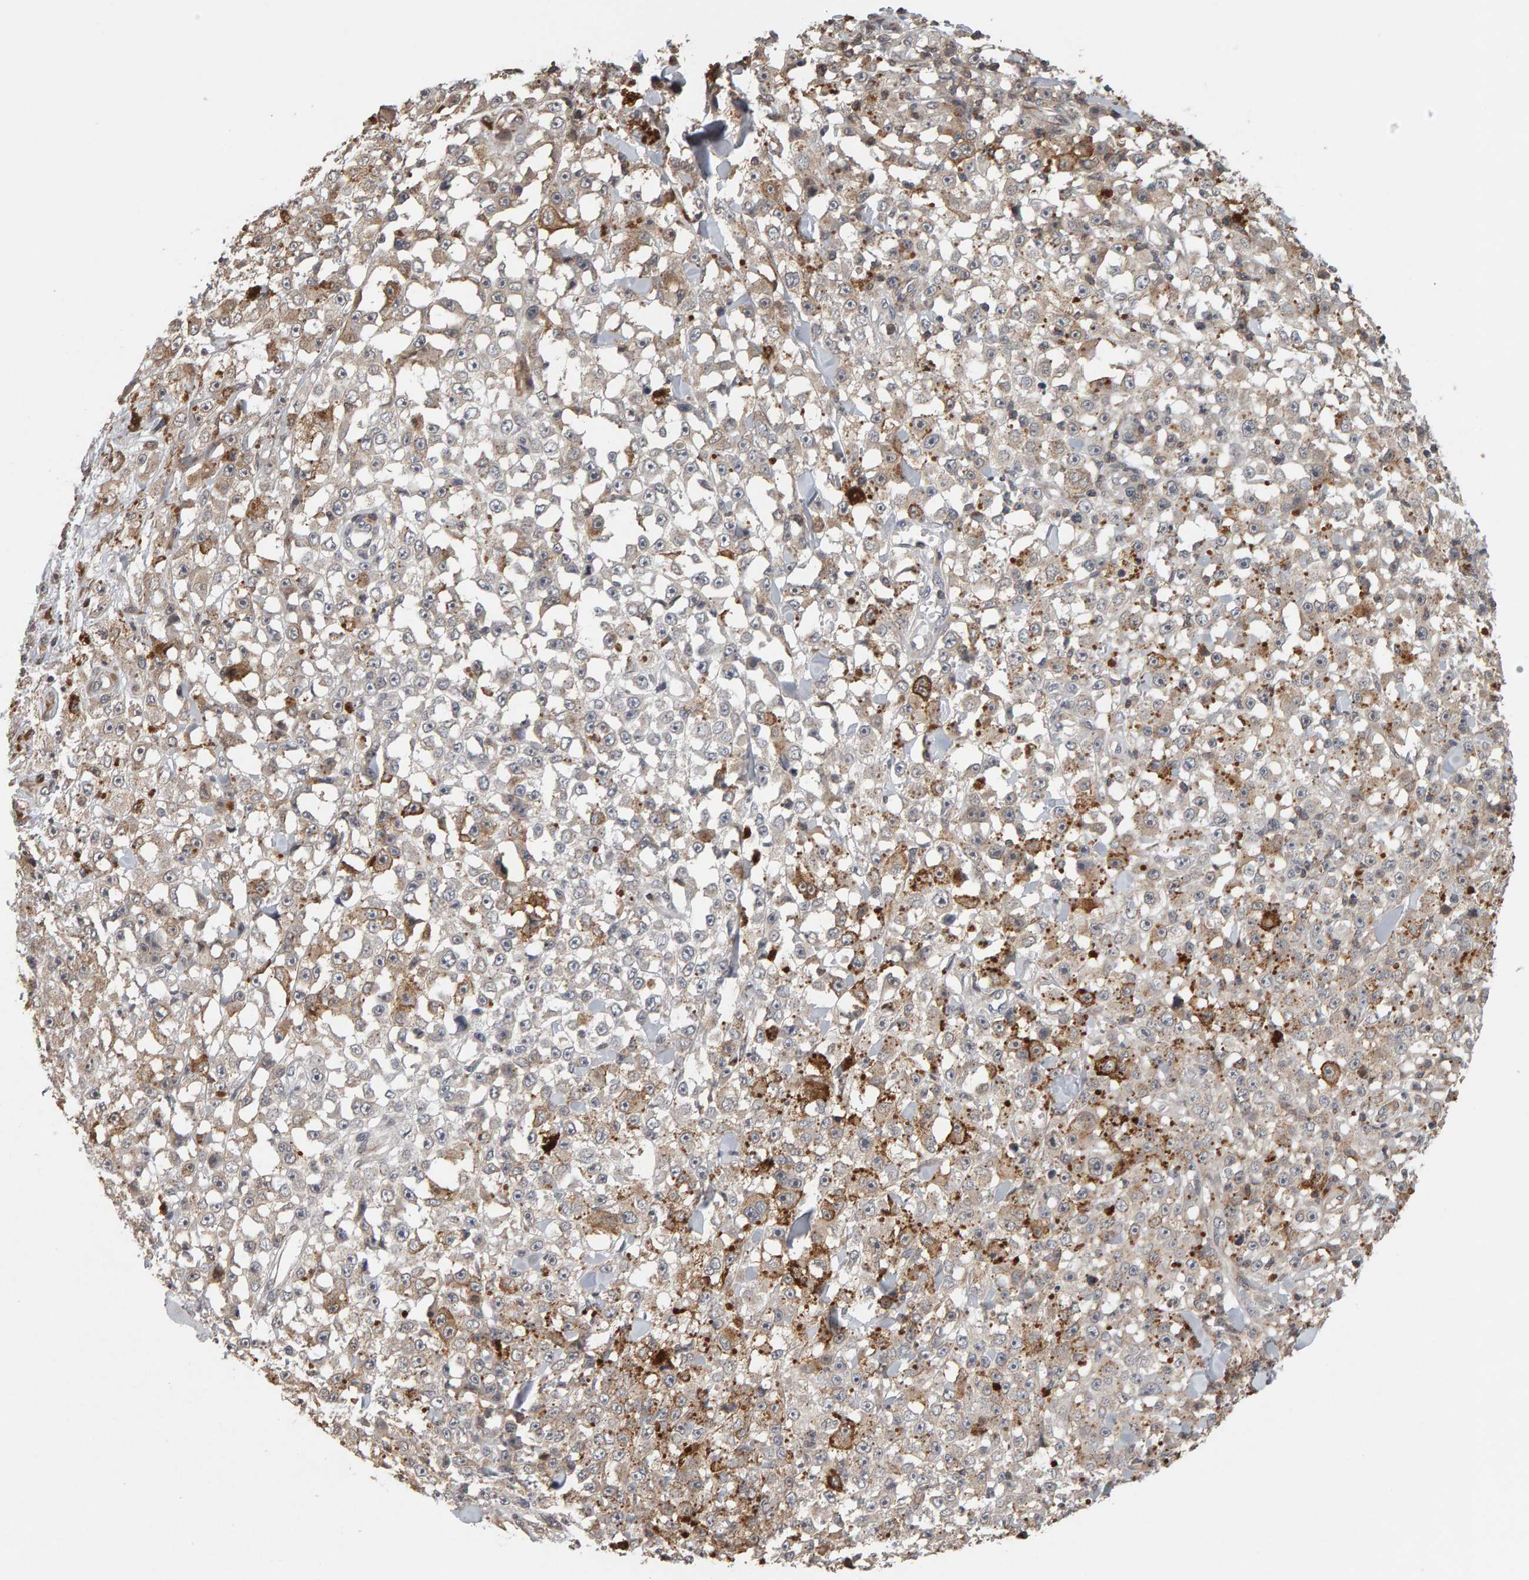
{"staining": {"intensity": "negative", "quantity": "none", "location": "none"}, "tissue": "melanoma", "cell_type": "Tumor cells", "image_type": "cancer", "snomed": [{"axis": "morphology", "description": "Malignant melanoma, NOS"}, {"axis": "topography", "description": "Skin"}], "caption": "Immunohistochemistry of malignant melanoma displays no positivity in tumor cells.", "gene": "TEFM", "patient": {"sex": "female", "age": 82}}